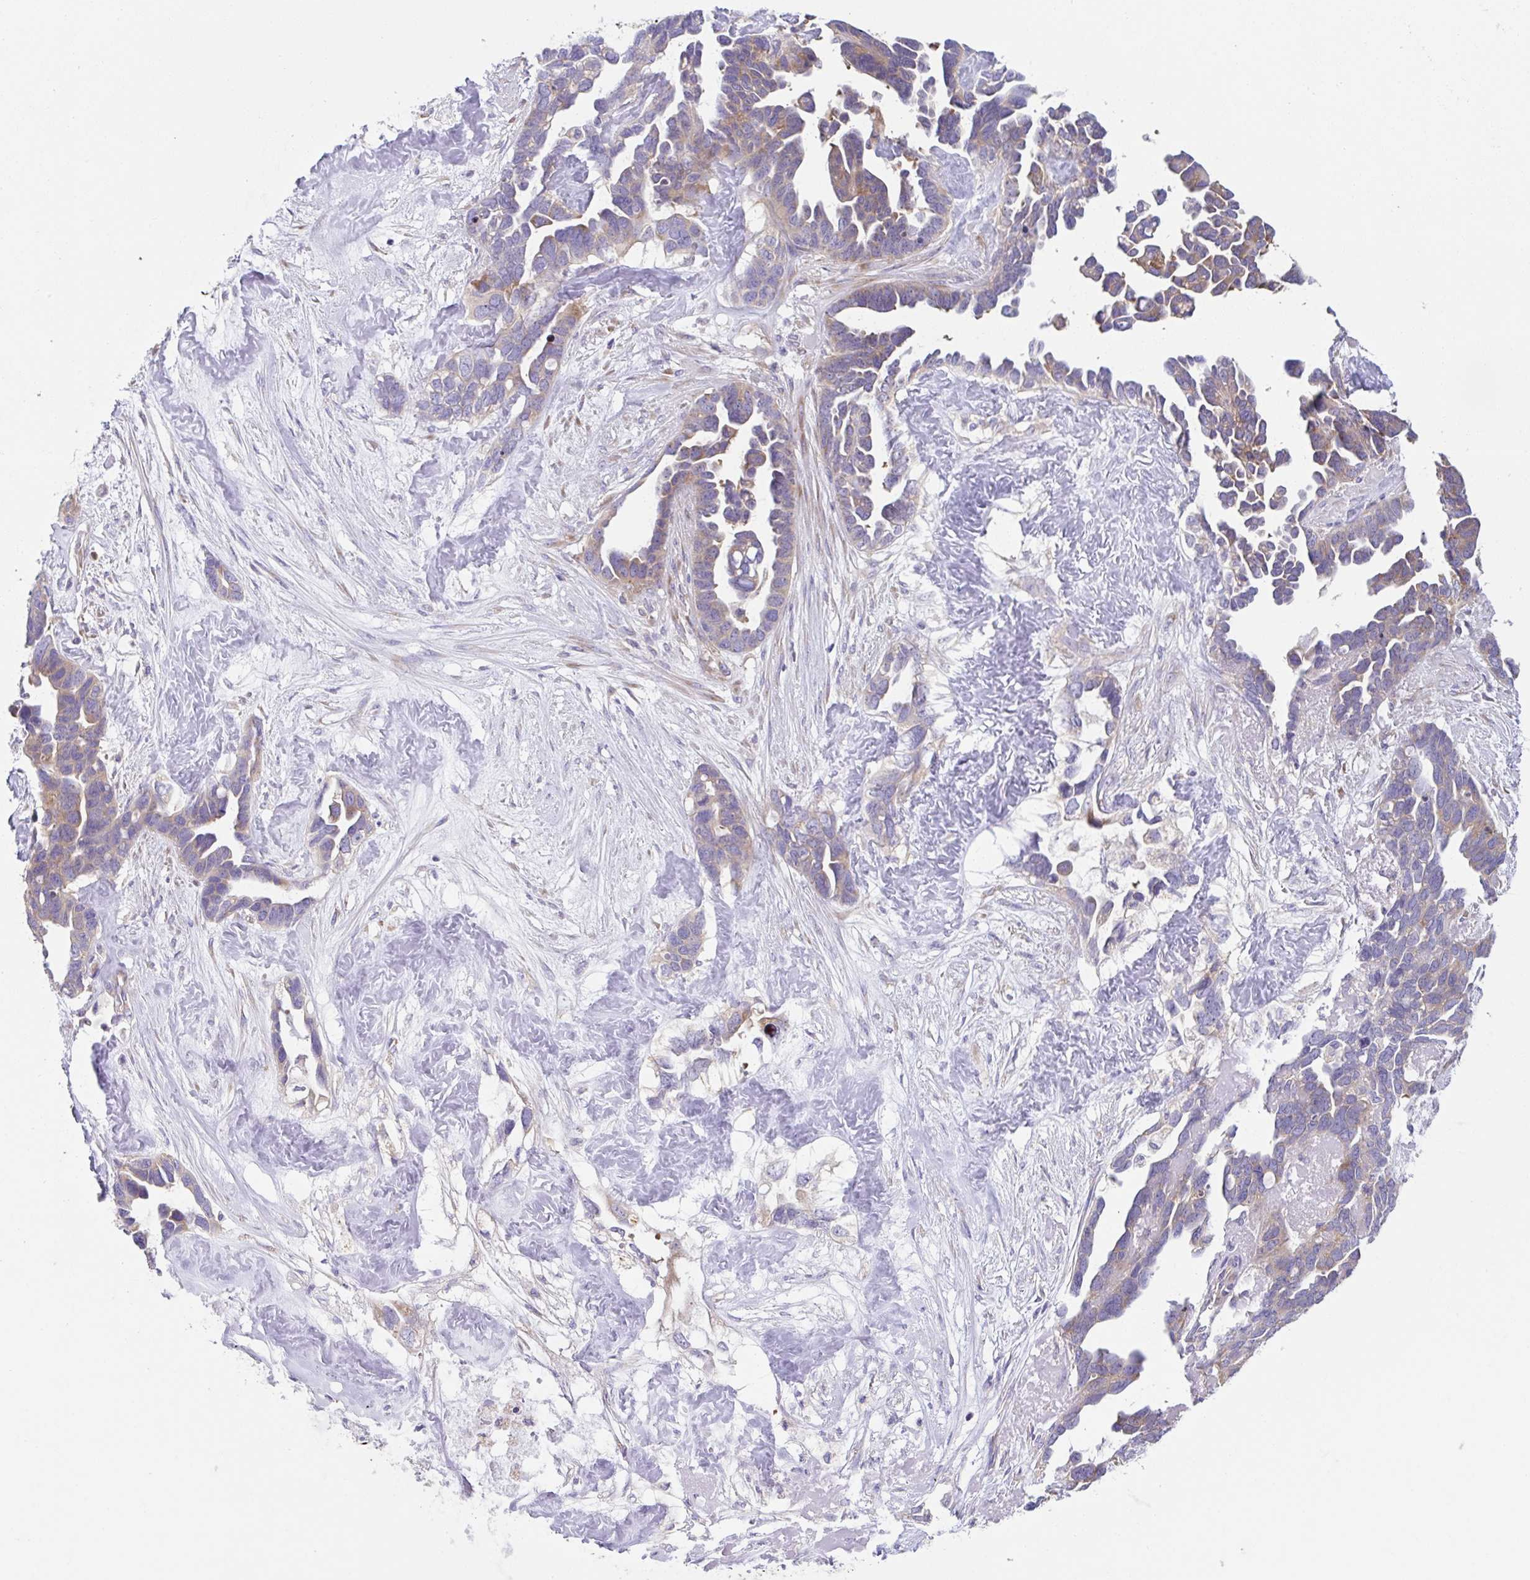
{"staining": {"intensity": "moderate", "quantity": "25%-75%", "location": "cytoplasmic/membranous"}, "tissue": "ovarian cancer", "cell_type": "Tumor cells", "image_type": "cancer", "snomed": [{"axis": "morphology", "description": "Cystadenocarcinoma, serous, NOS"}, {"axis": "topography", "description": "Ovary"}], "caption": "Protein analysis of ovarian cancer (serous cystadenocarcinoma) tissue reveals moderate cytoplasmic/membranous expression in approximately 25%-75% of tumor cells. Using DAB (brown) and hematoxylin (blue) stains, captured at high magnification using brightfield microscopy.", "gene": "FAU", "patient": {"sex": "female", "age": 54}}